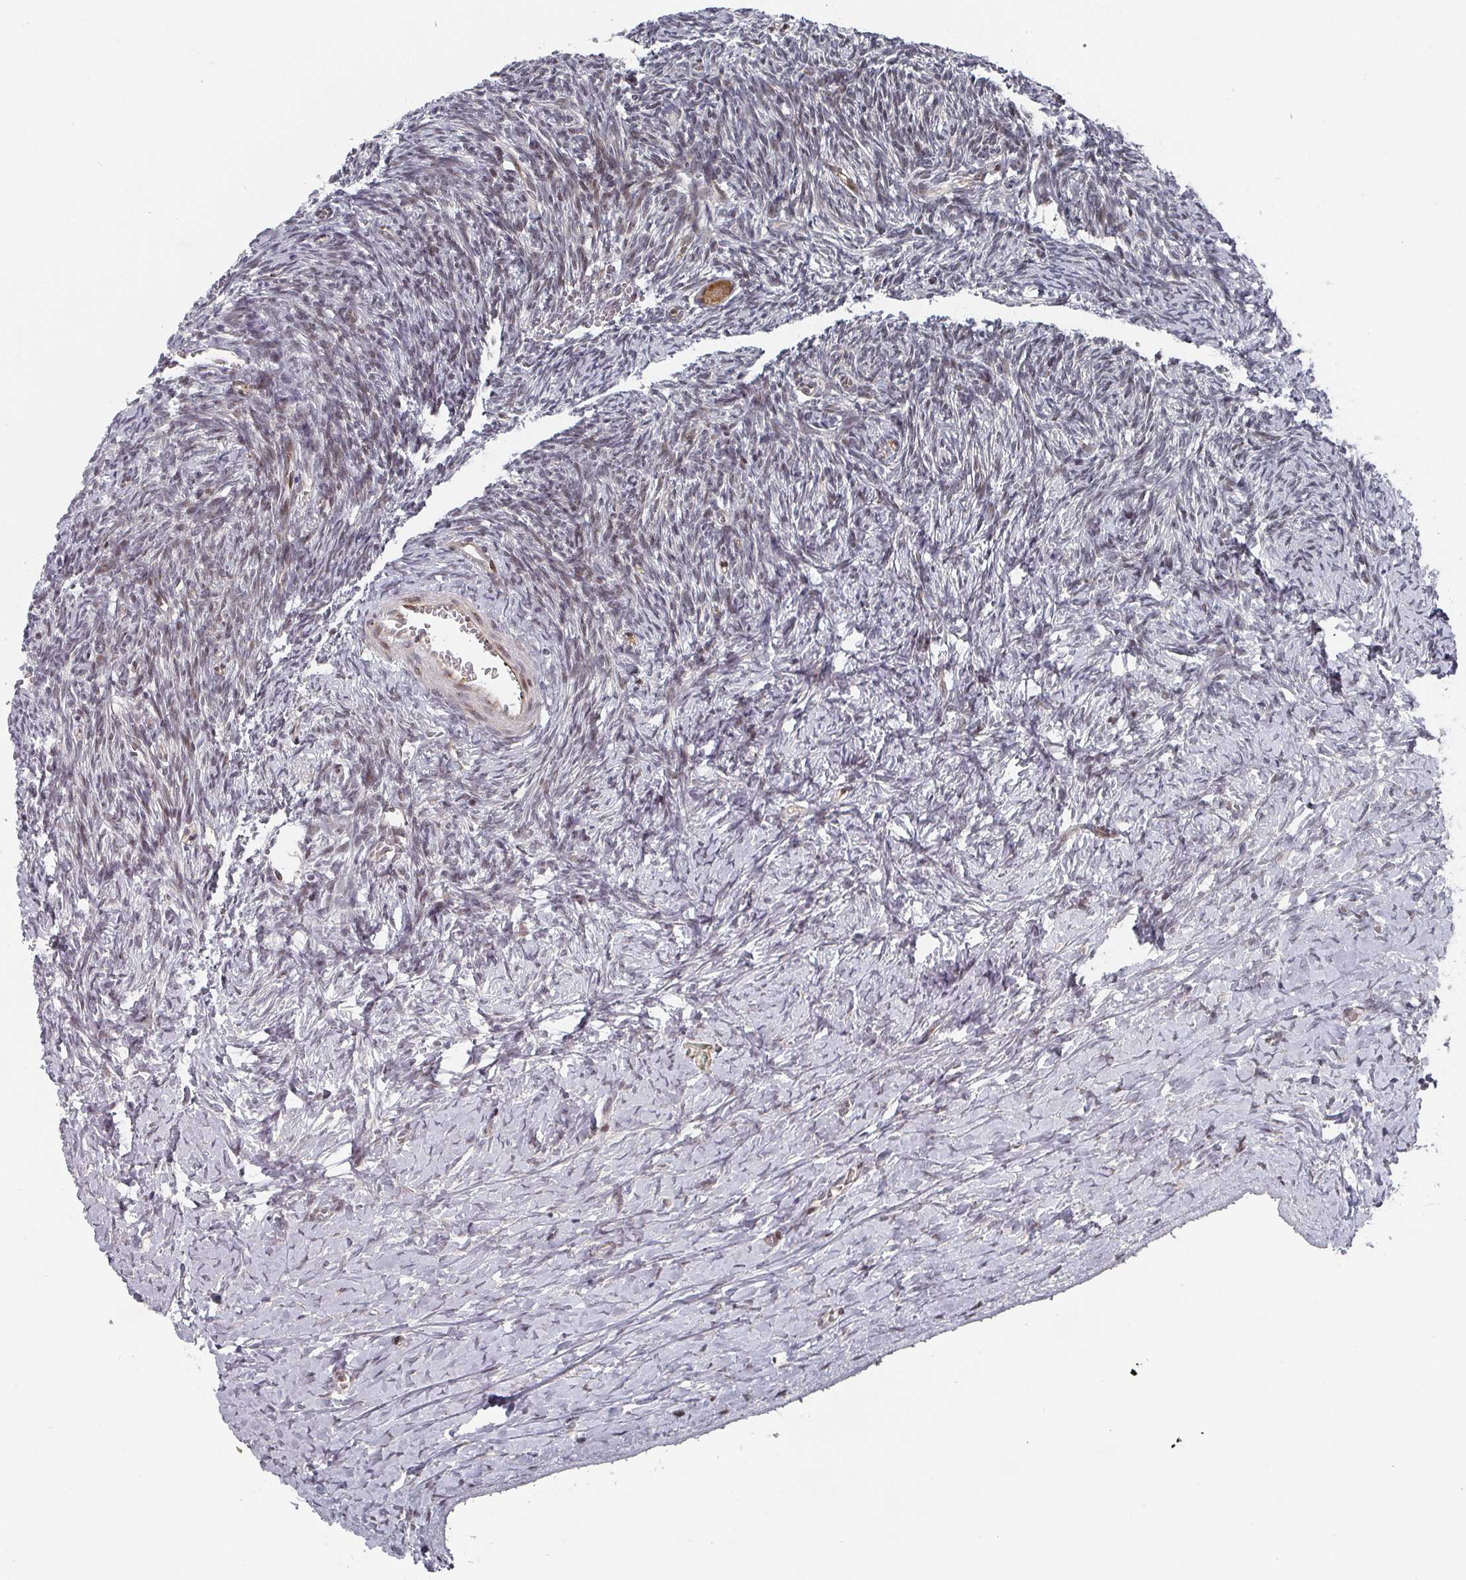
{"staining": {"intensity": "moderate", "quantity": ">75%", "location": "cytoplasmic/membranous,nuclear"}, "tissue": "ovary", "cell_type": "Follicle cells", "image_type": "normal", "snomed": [{"axis": "morphology", "description": "Normal tissue, NOS"}, {"axis": "morphology", "description": "Developmental malformation"}, {"axis": "topography", "description": "Ovary"}], "caption": "Moderate cytoplasmic/membranous,nuclear protein expression is appreciated in approximately >75% of follicle cells in ovary.", "gene": "KIF1C", "patient": {"sex": "female", "age": 39}}